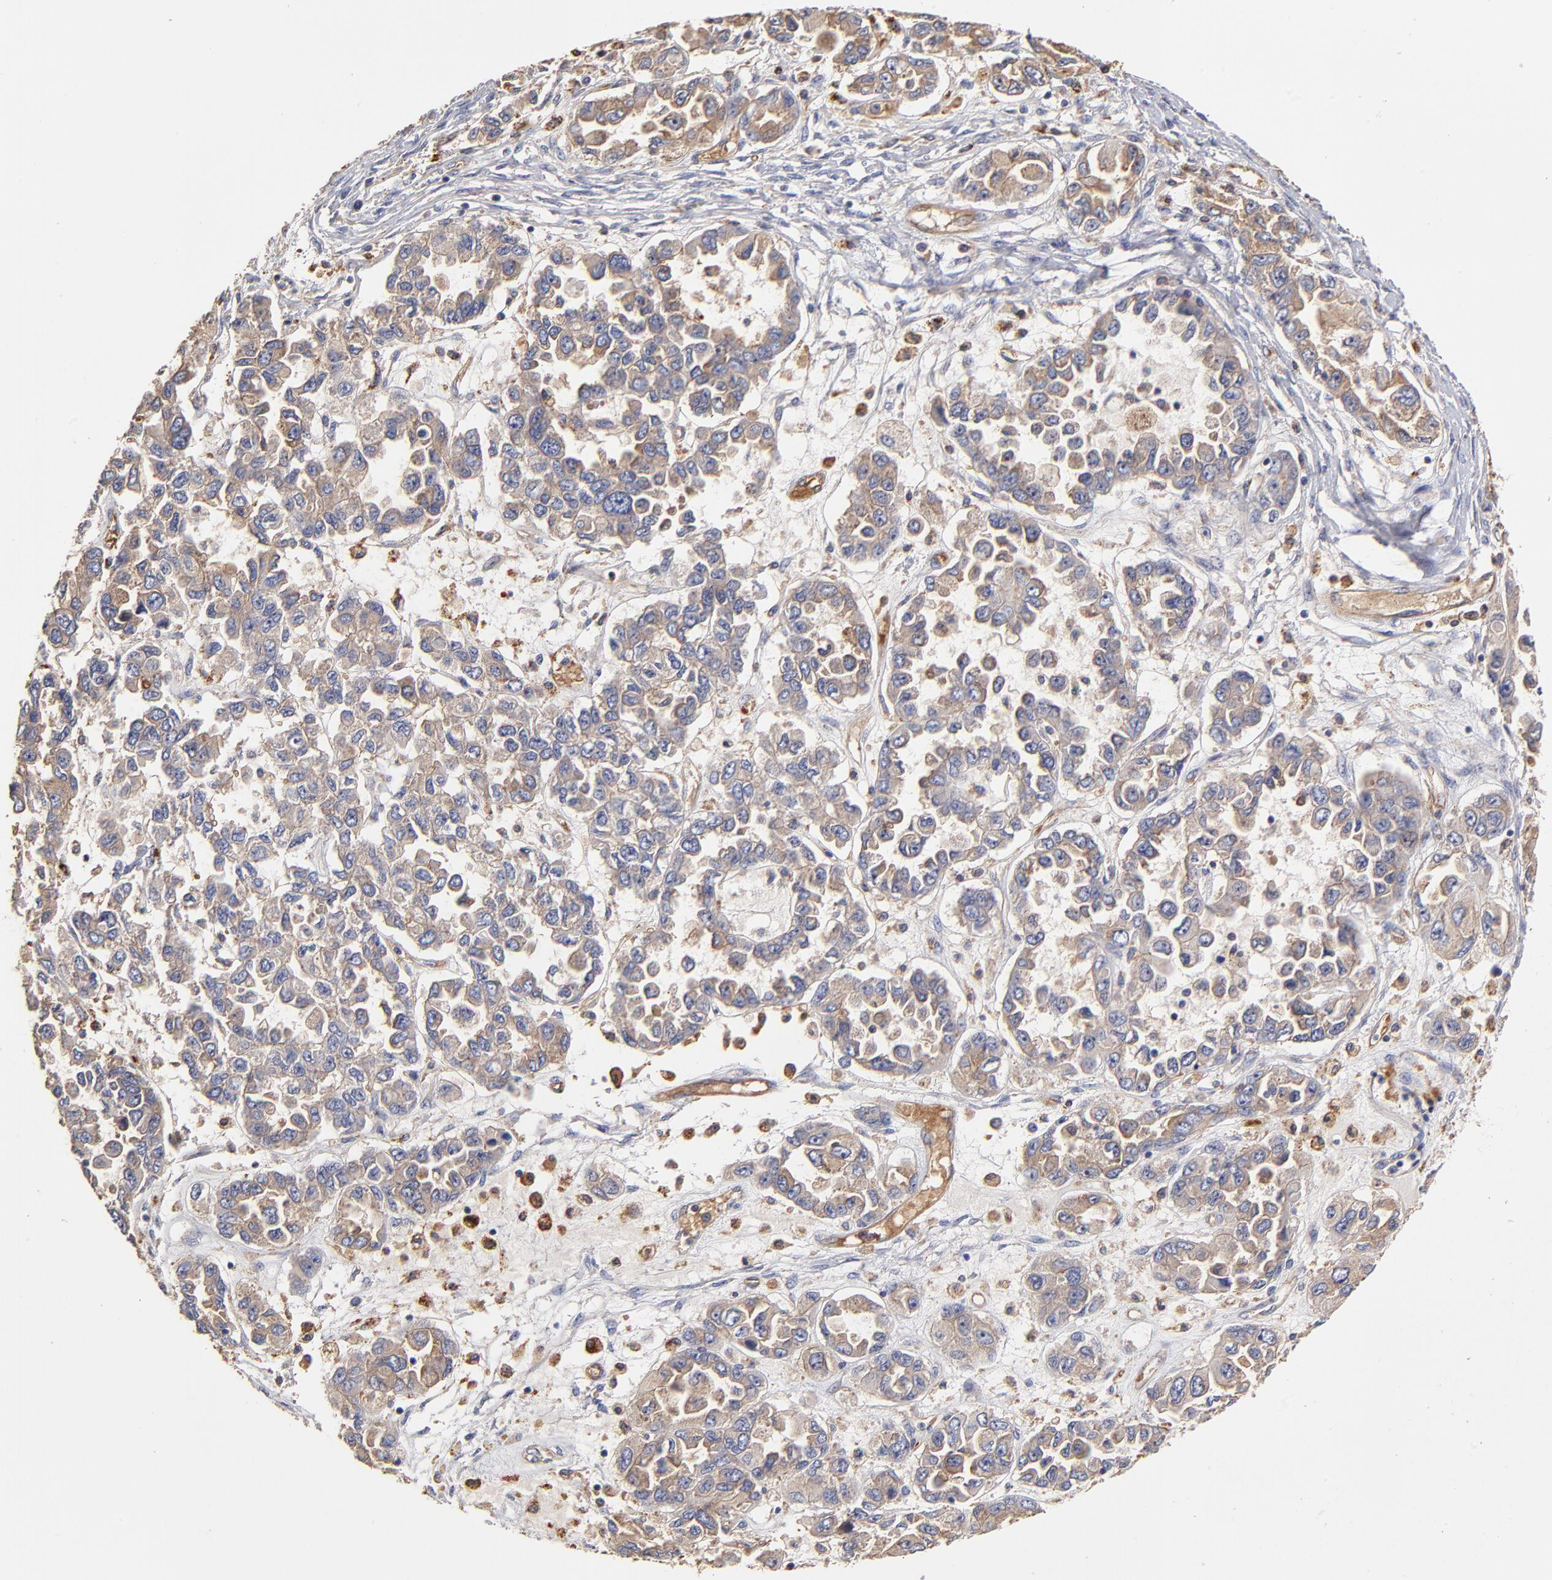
{"staining": {"intensity": "moderate", "quantity": ">75%", "location": "cytoplasmic/membranous"}, "tissue": "ovarian cancer", "cell_type": "Tumor cells", "image_type": "cancer", "snomed": [{"axis": "morphology", "description": "Cystadenocarcinoma, serous, NOS"}, {"axis": "topography", "description": "Ovary"}], "caption": "A photomicrograph of human ovarian serous cystadenocarcinoma stained for a protein exhibits moderate cytoplasmic/membranous brown staining in tumor cells. (DAB = brown stain, brightfield microscopy at high magnification).", "gene": "CD2AP", "patient": {"sex": "female", "age": 84}}